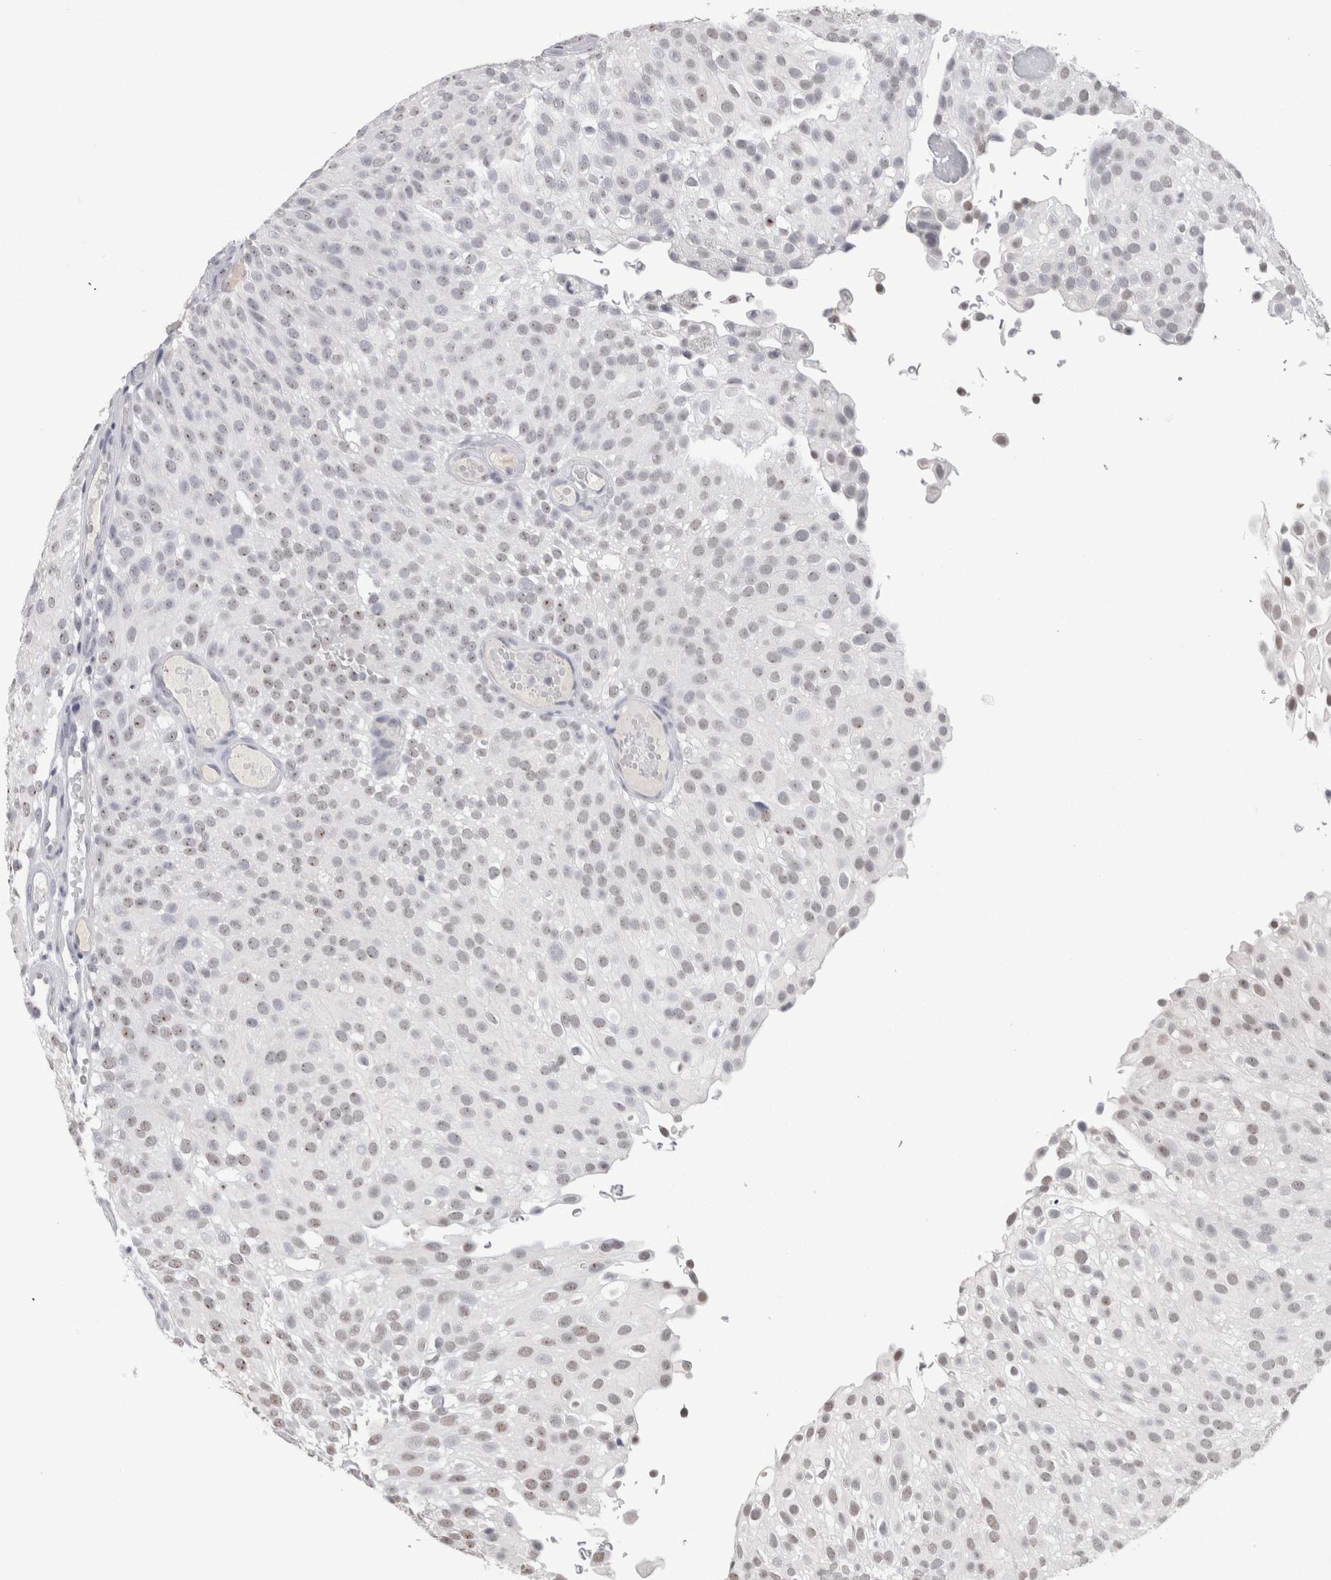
{"staining": {"intensity": "weak", "quantity": "25%-75%", "location": "nuclear"}, "tissue": "urothelial cancer", "cell_type": "Tumor cells", "image_type": "cancer", "snomed": [{"axis": "morphology", "description": "Urothelial carcinoma, Low grade"}, {"axis": "topography", "description": "Urinary bladder"}], "caption": "Weak nuclear protein staining is identified in about 25%-75% of tumor cells in urothelial carcinoma (low-grade).", "gene": "CADM3", "patient": {"sex": "male", "age": 78}}